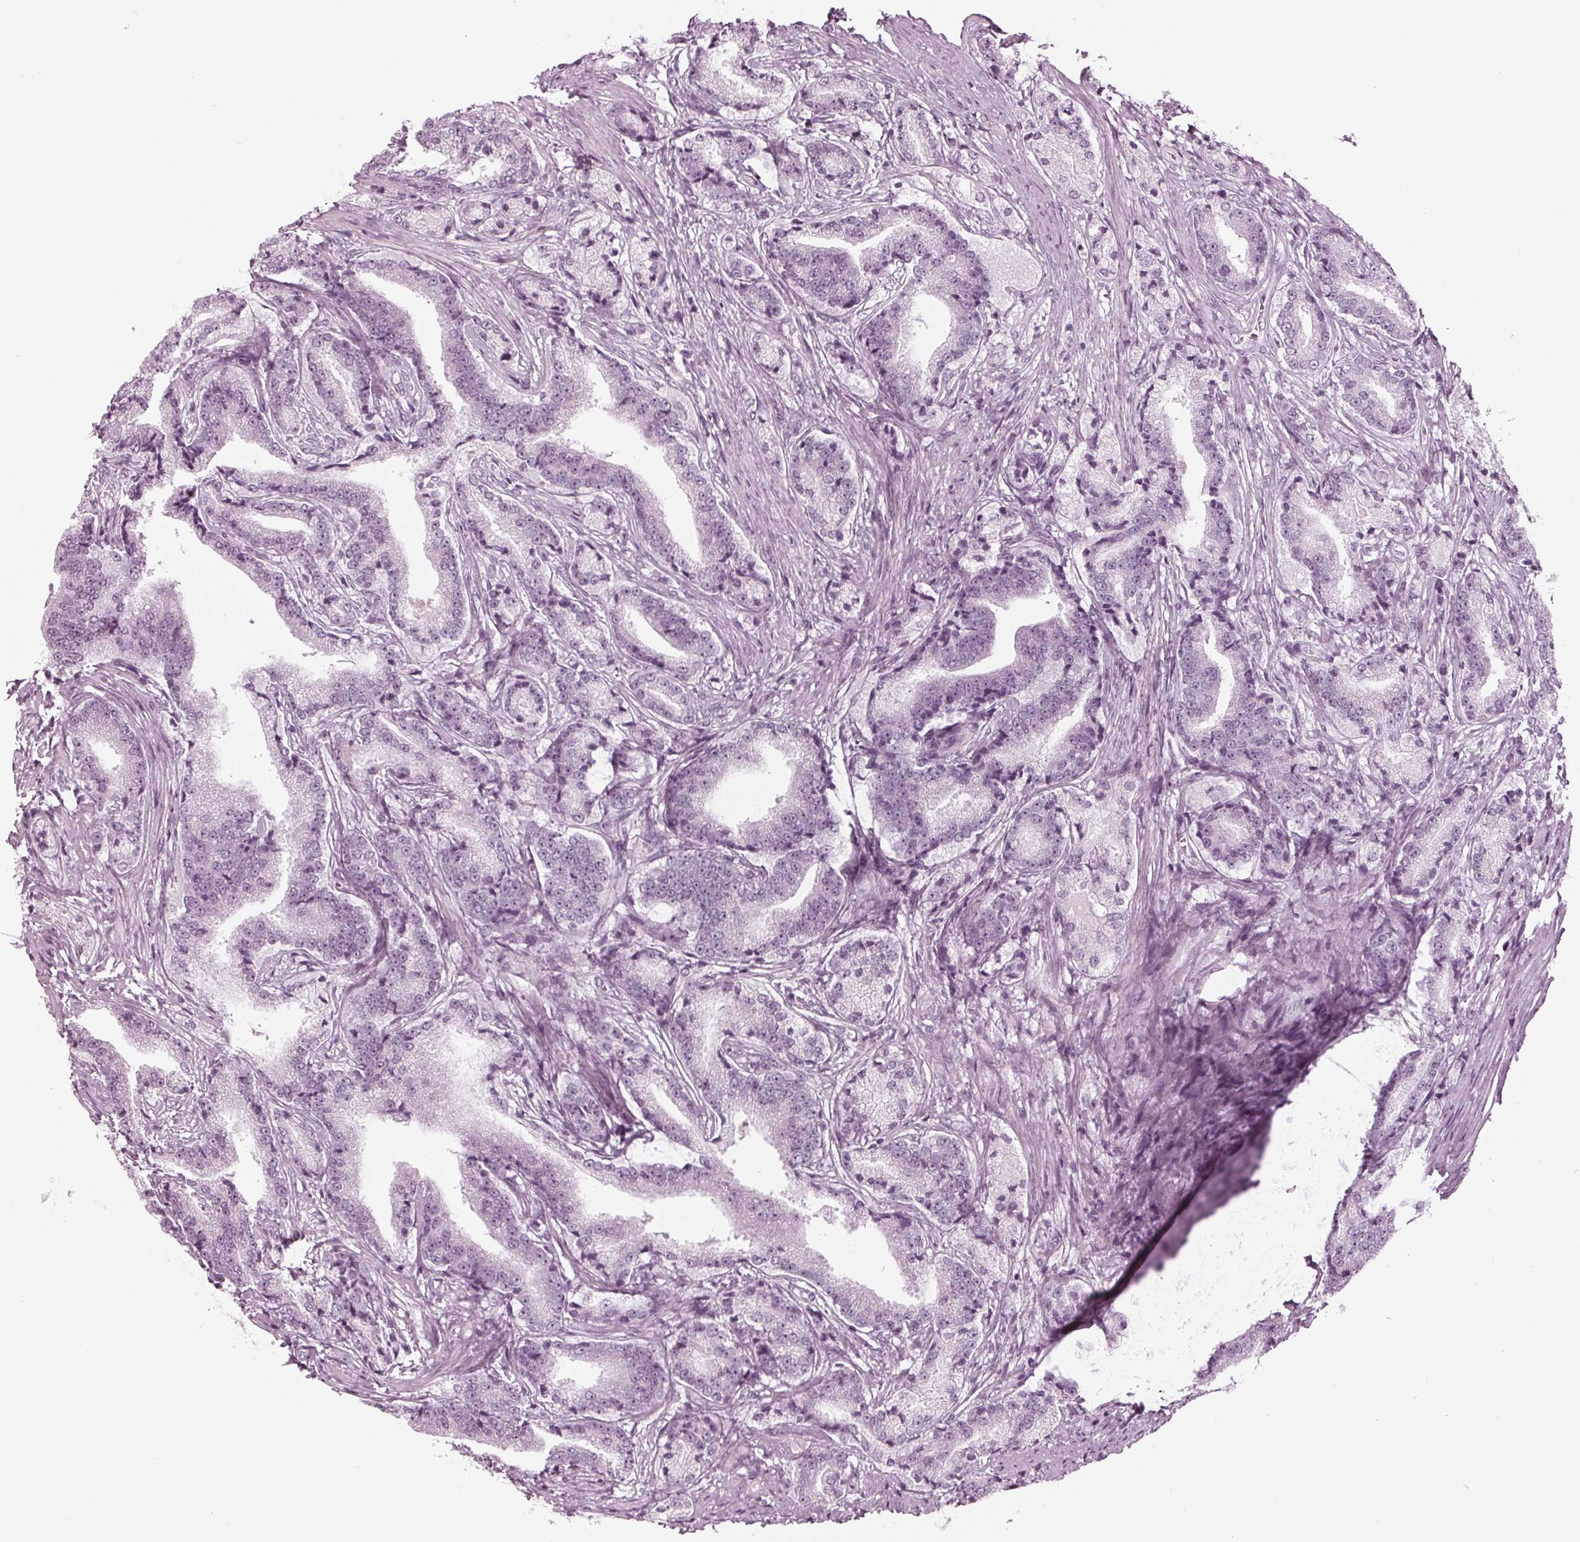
{"staining": {"intensity": "negative", "quantity": "none", "location": "none"}, "tissue": "prostate cancer", "cell_type": "Tumor cells", "image_type": "cancer", "snomed": [{"axis": "morphology", "description": "Adenocarcinoma, High grade"}, {"axis": "topography", "description": "Prostate and seminal vesicle, NOS"}], "caption": "Immunohistochemistry (IHC) photomicrograph of human adenocarcinoma (high-grade) (prostate) stained for a protein (brown), which demonstrates no expression in tumor cells.", "gene": "KRT28", "patient": {"sex": "male", "age": 61}}